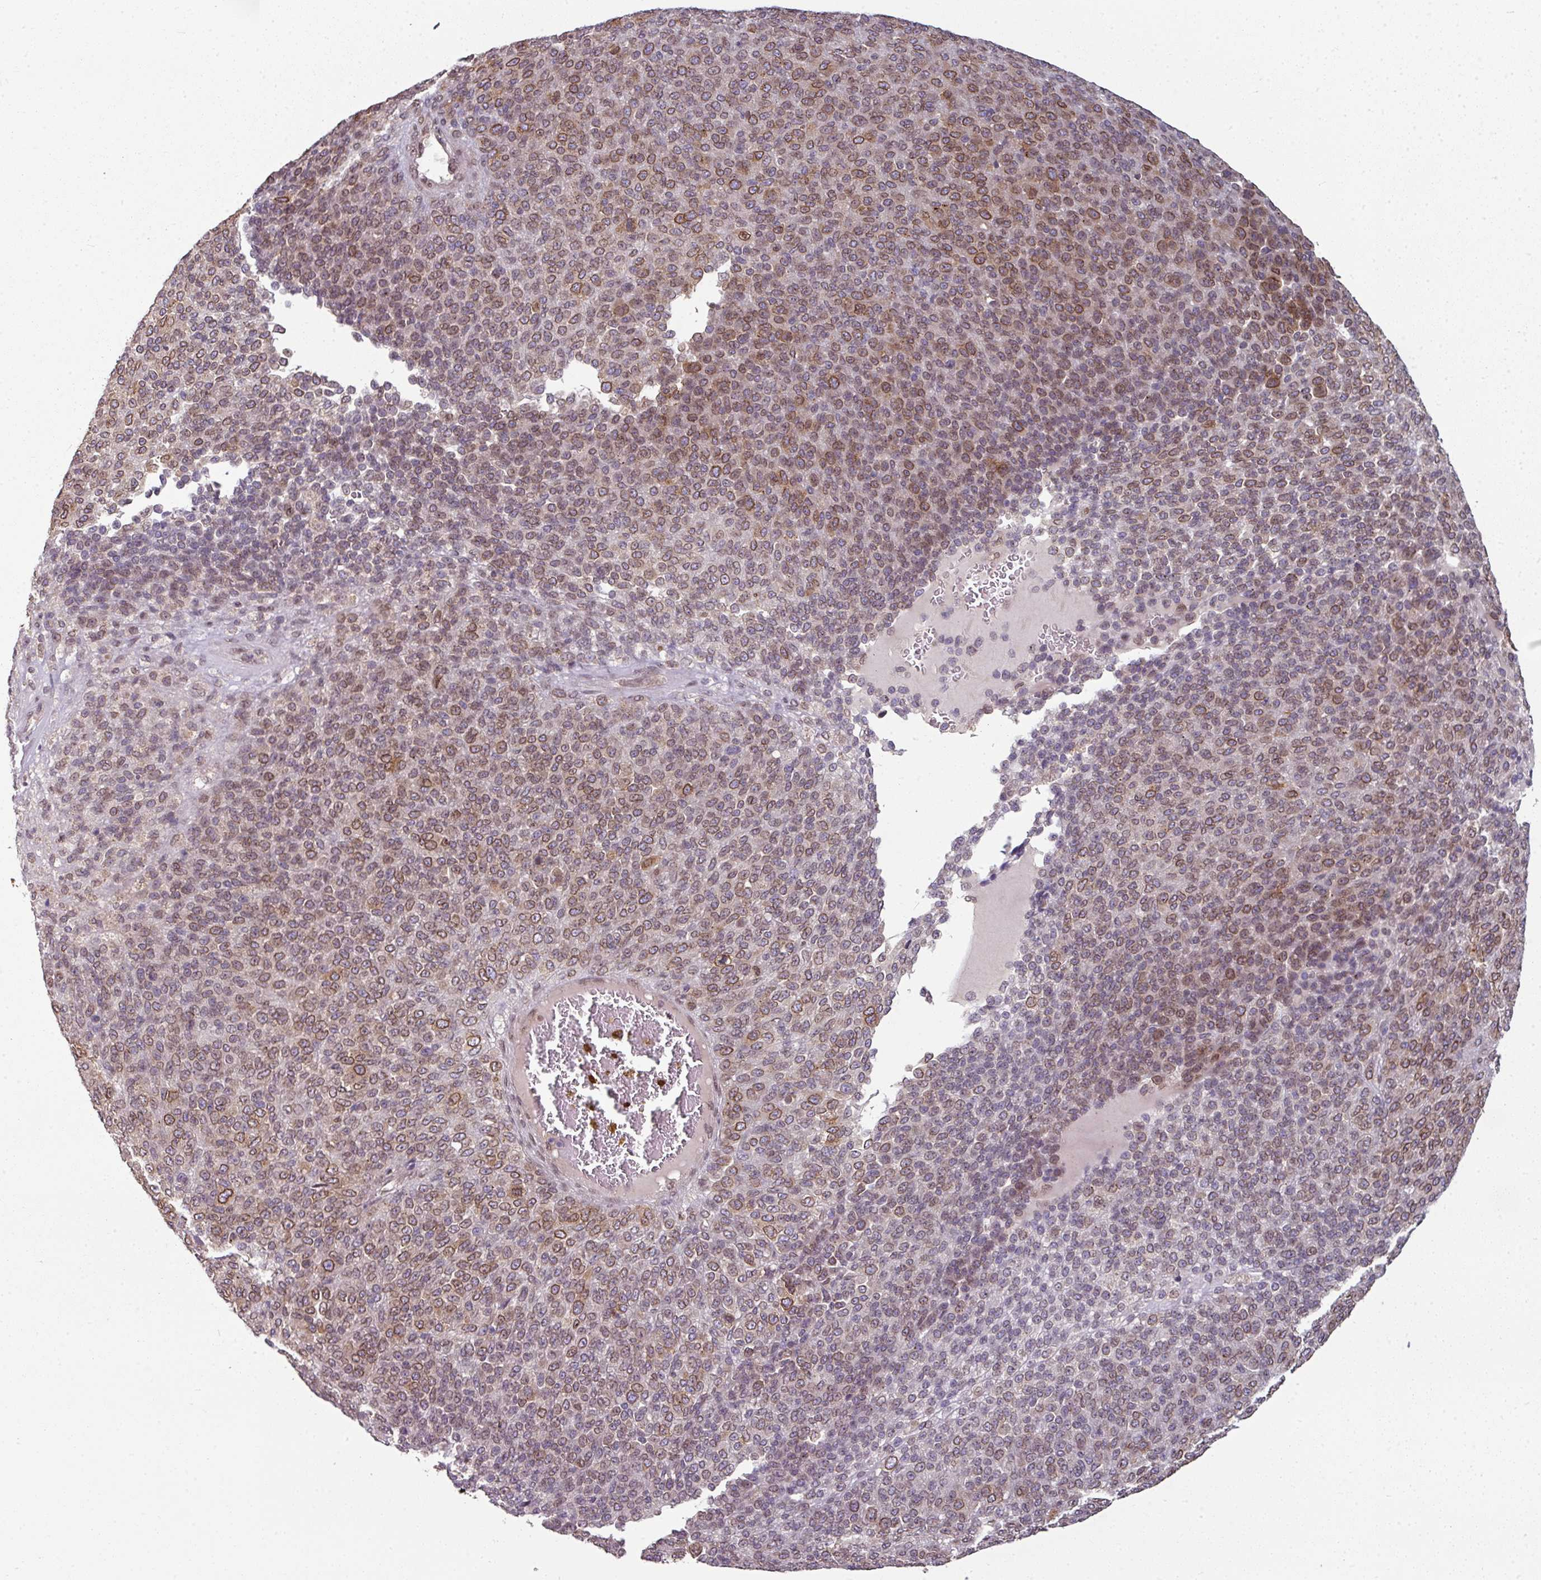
{"staining": {"intensity": "moderate", "quantity": "25%-75%", "location": "cytoplasmic/membranous,nuclear"}, "tissue": "melanoma", "cell_type": "Tumor cells", "image_type": "cancer", "snomed": [{"axis": "morphology", "description": "Malignant melanoma, Metastatic site"}, {"axis": "topography", "description": "Brain"}], "caption": "Tumor cells show medium levels of moderate cytoplasmic/membranous and nuclear positivity in approximately 25%-75% of cells in malignant melanoma (metastatic site).", "gene": "RANGAP1", "patient": {"sex": "female", "age": 56}}